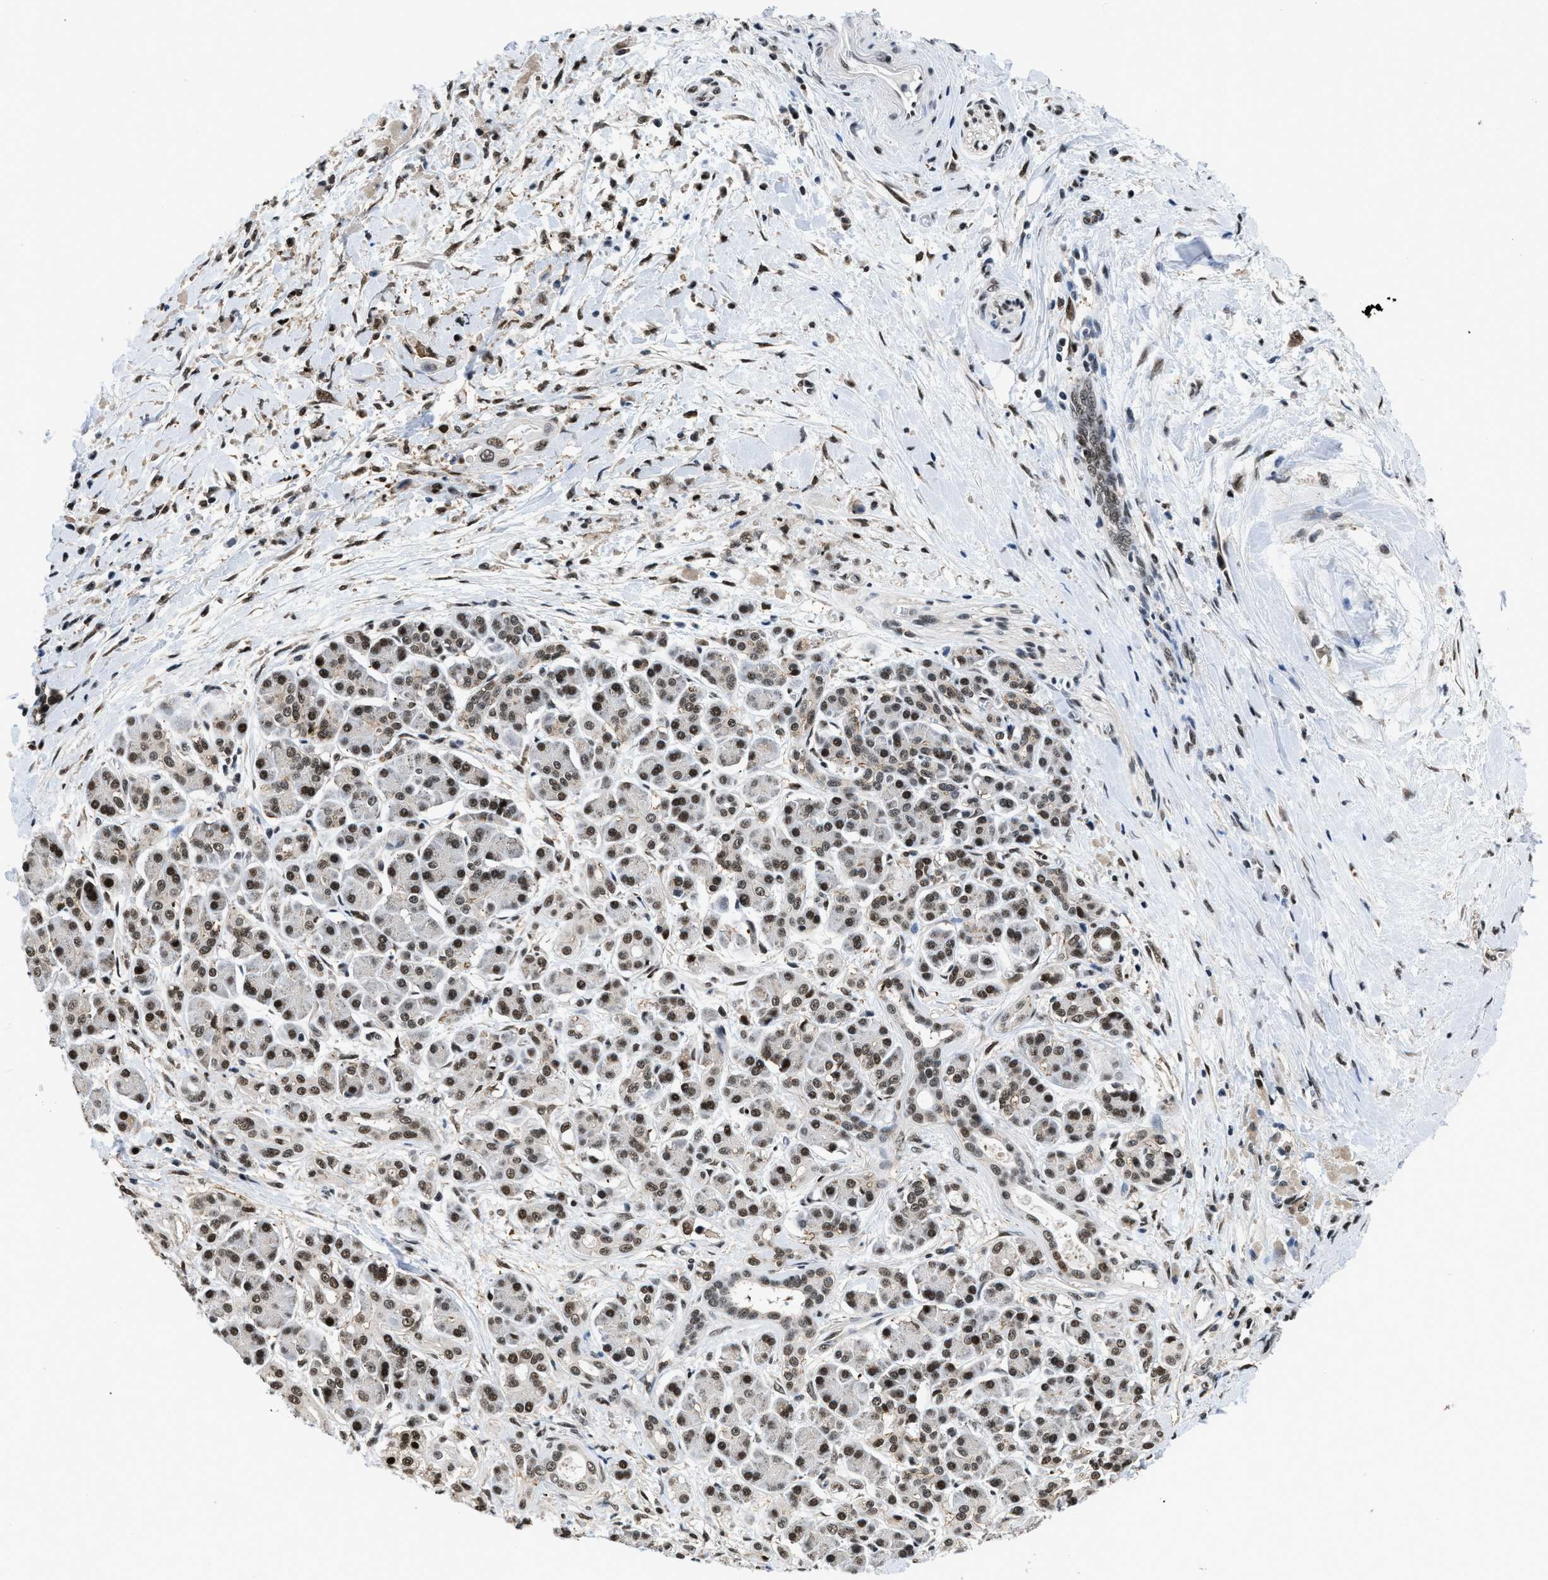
{"staining": {"intensity": "strong", "quantity": ">75%", "location": "nuclear"}, "tissue": "pancreatic cancer", "cell_type": "Tumor cells", "image_type": "cancer", "snomed": [{"axis": "morphology", "description": "Adenocarcinoma, NOS"}, {"axis": "topography", "description": "Pancreas"}], "caption": "Immunohistochemical staining of human pancreatic cancer (adenocarcinoma) displays high levels of strong nuclear protein staining in approximately >75% of tumor cells.", "gene": "HNRNPH2", "patient": {"sex": "male", "age": 55}}